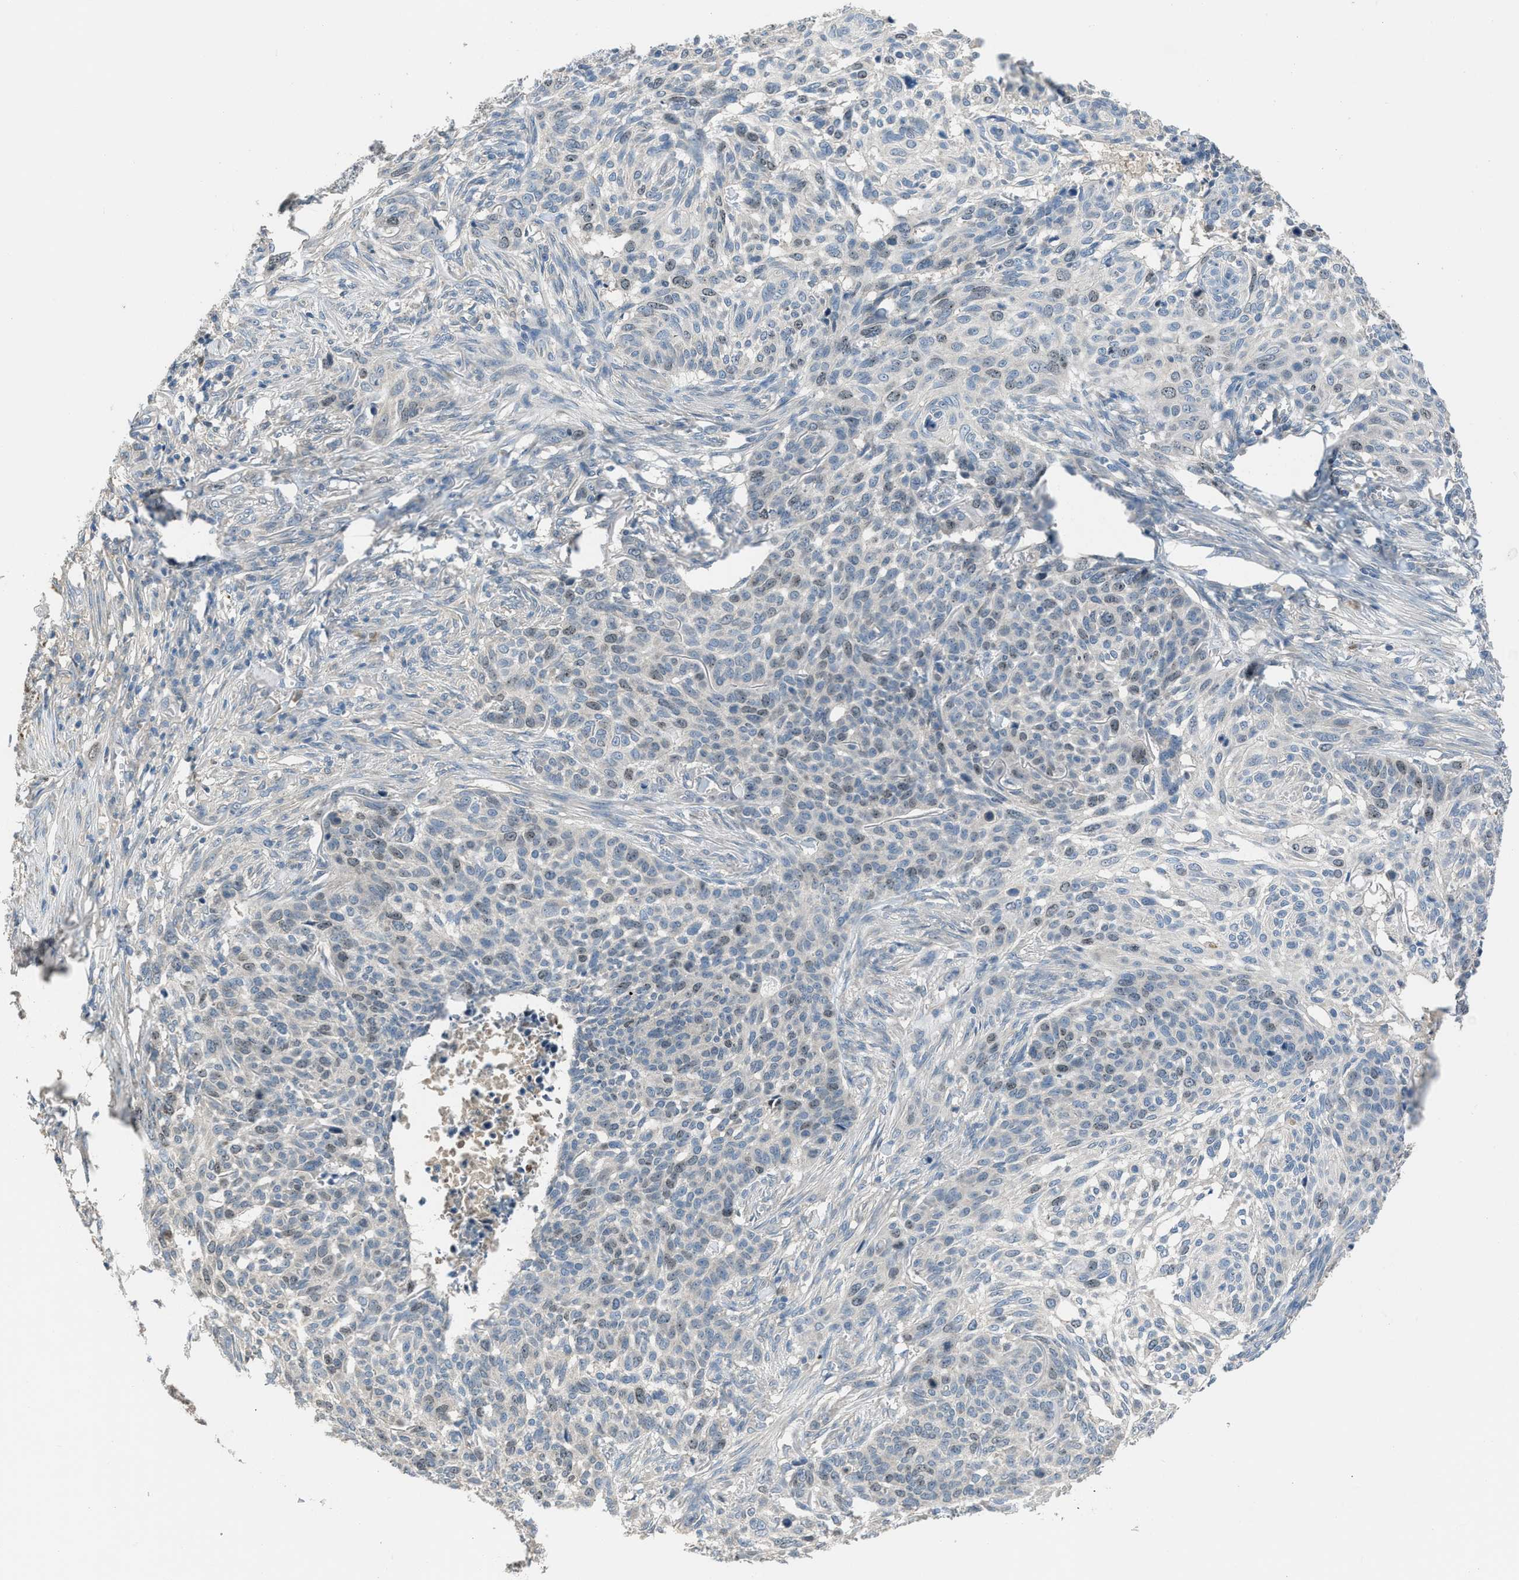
{"staining": {"intensity": "moderate", "quantity": "<25%", "location": "nuclear"}, "tissue": "skin cancer", "cell_type": "Tumor cells", "image_type": "cancer", "snomed": [{"axis": "morphology", "description": "Basal cell carcinoma"}, {"axis": "topography", "description": "Skin"}], "caption": "Basal cell carcinoma (skin) tissue reveals moderate nuclear staining in approximately <25% of tumor cells", "gene": "MIS18A", "patient": {"sex": "male", "age": 85}}